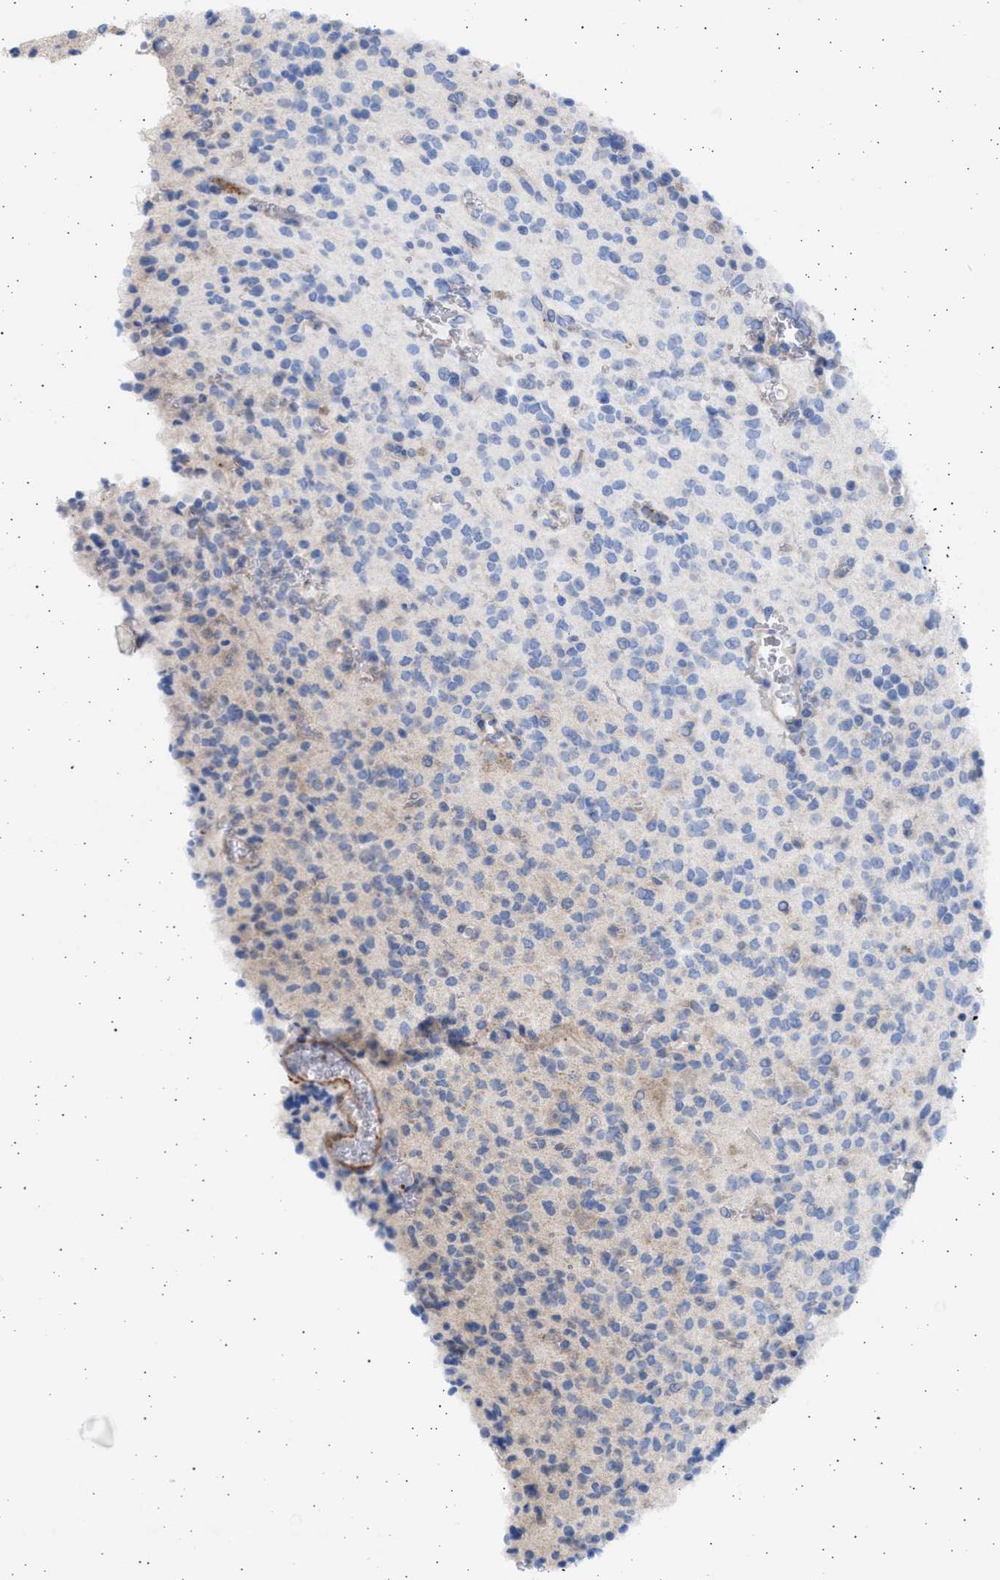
{"staining": {"intensity": "negative", "quantity": "none", "location": "none"}, "tissue": "glioma", "cell_type": "Tumor cells", "image_type": "cancer", "snomed": [{"axis": "morphology", "description": "Glioma, malignant, High grade"}, {"axis": "topography", "description": "Brain"}], "caption": "IHC histopathology image of glioma stained for a protein (brown), which demonstrates no positivity in tumor cells.", "gene": "NBR1", "patient": {"sex": "male", "age": 34}}